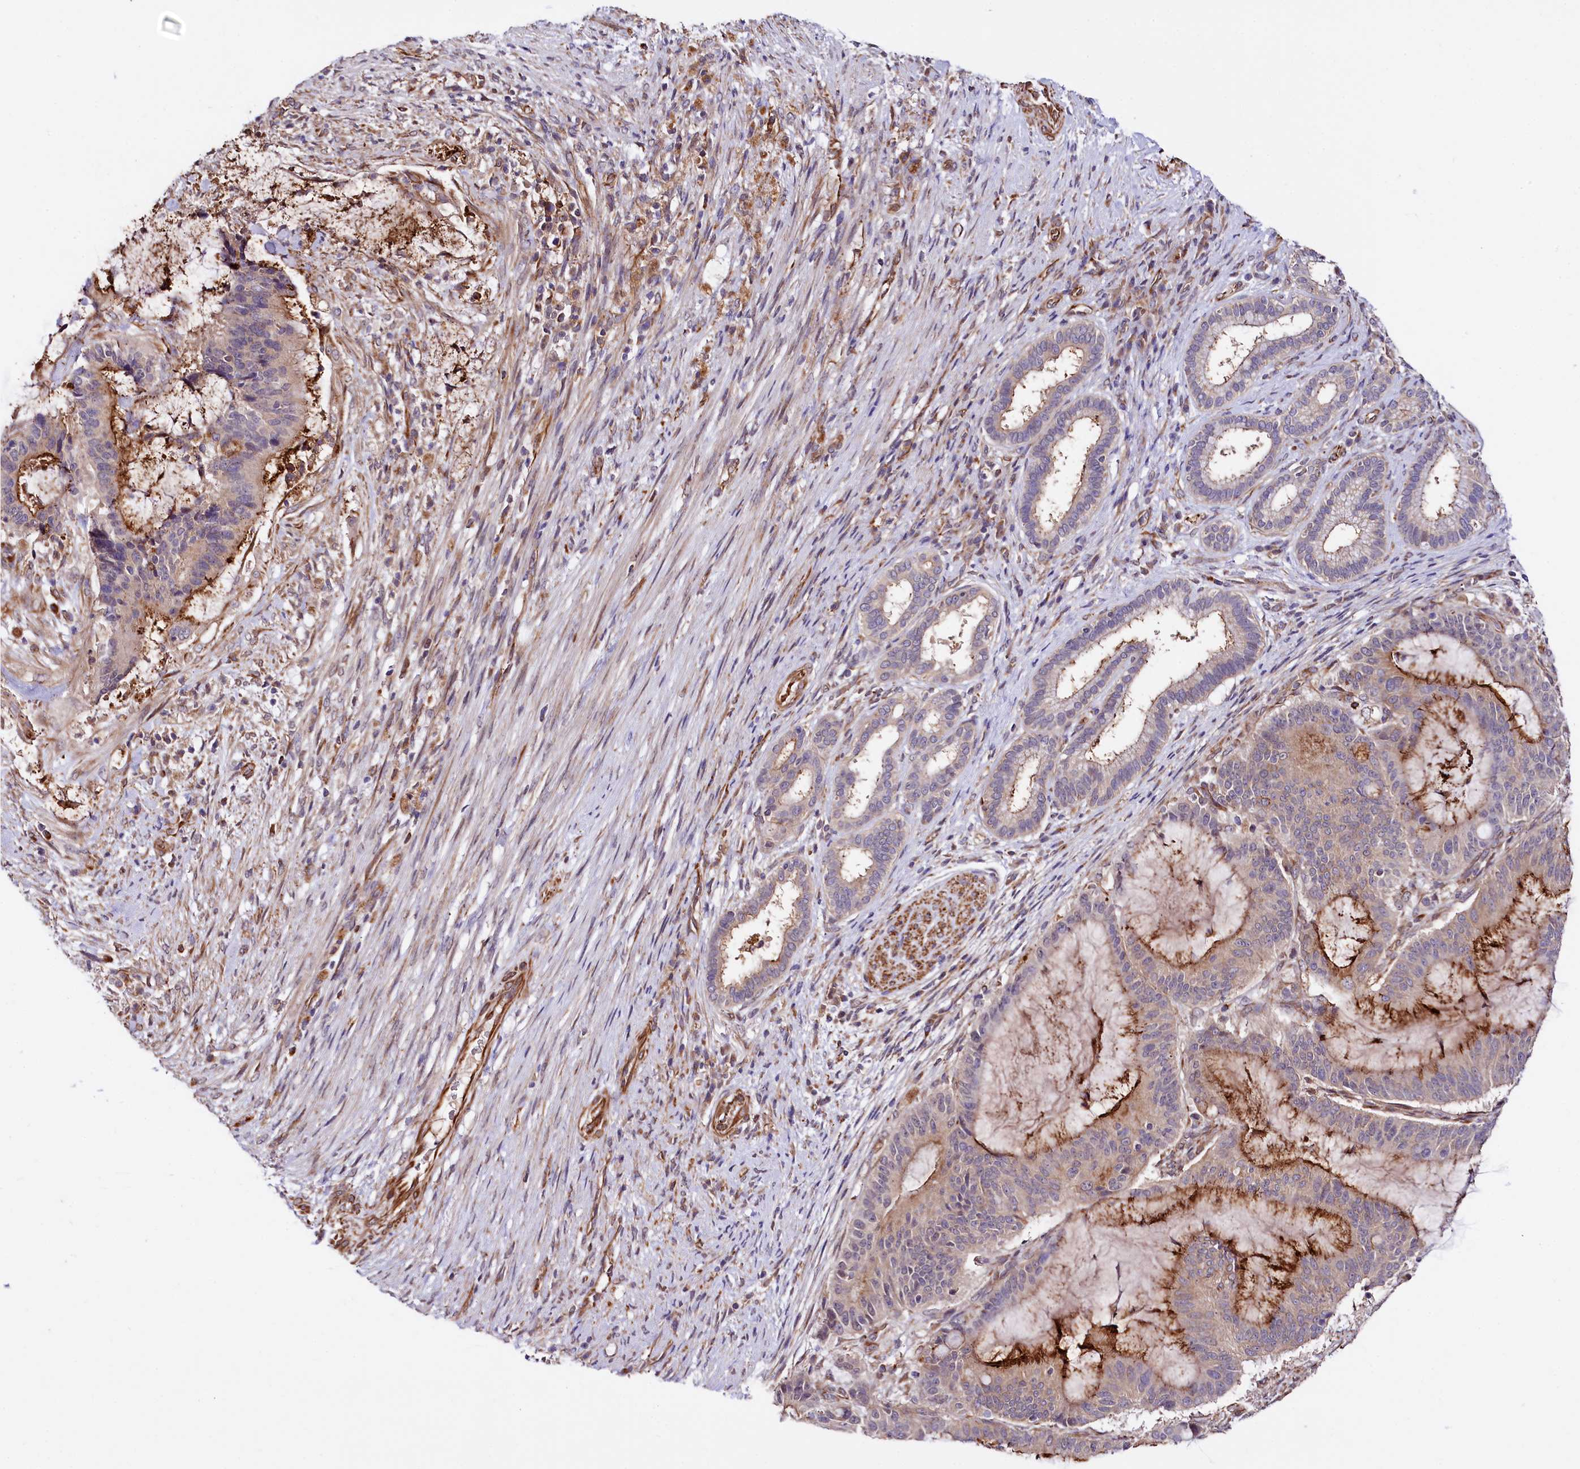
{"staining": {"intensity": "strong", "quantity": "<25%", "location": "cytoplasmic/membranous"}, "tissue": "liver cancer", "cell_type": "Tumor cells", "image_type": "cancer", "snomed": [{"axis": "morphology", "description": "Normal tissue, NOS"}, {"axis": "morphology", "description": "Cholangiocarcinoma"}, {"axis": "topography", "description": "Liver"}, {"axis": "topography", "description": "Peripheral nerve tissue"}], "caption": "Strong cytoplasmic/membranous protein expression is appreciated in approximately <25% of tumor cells in cholangiocarcinoma (liver). (DAB = brown stain, brightfield microscopy at high magnification).", "gene": "TTC12", "patient": {"sex": "female", "age": 73}}